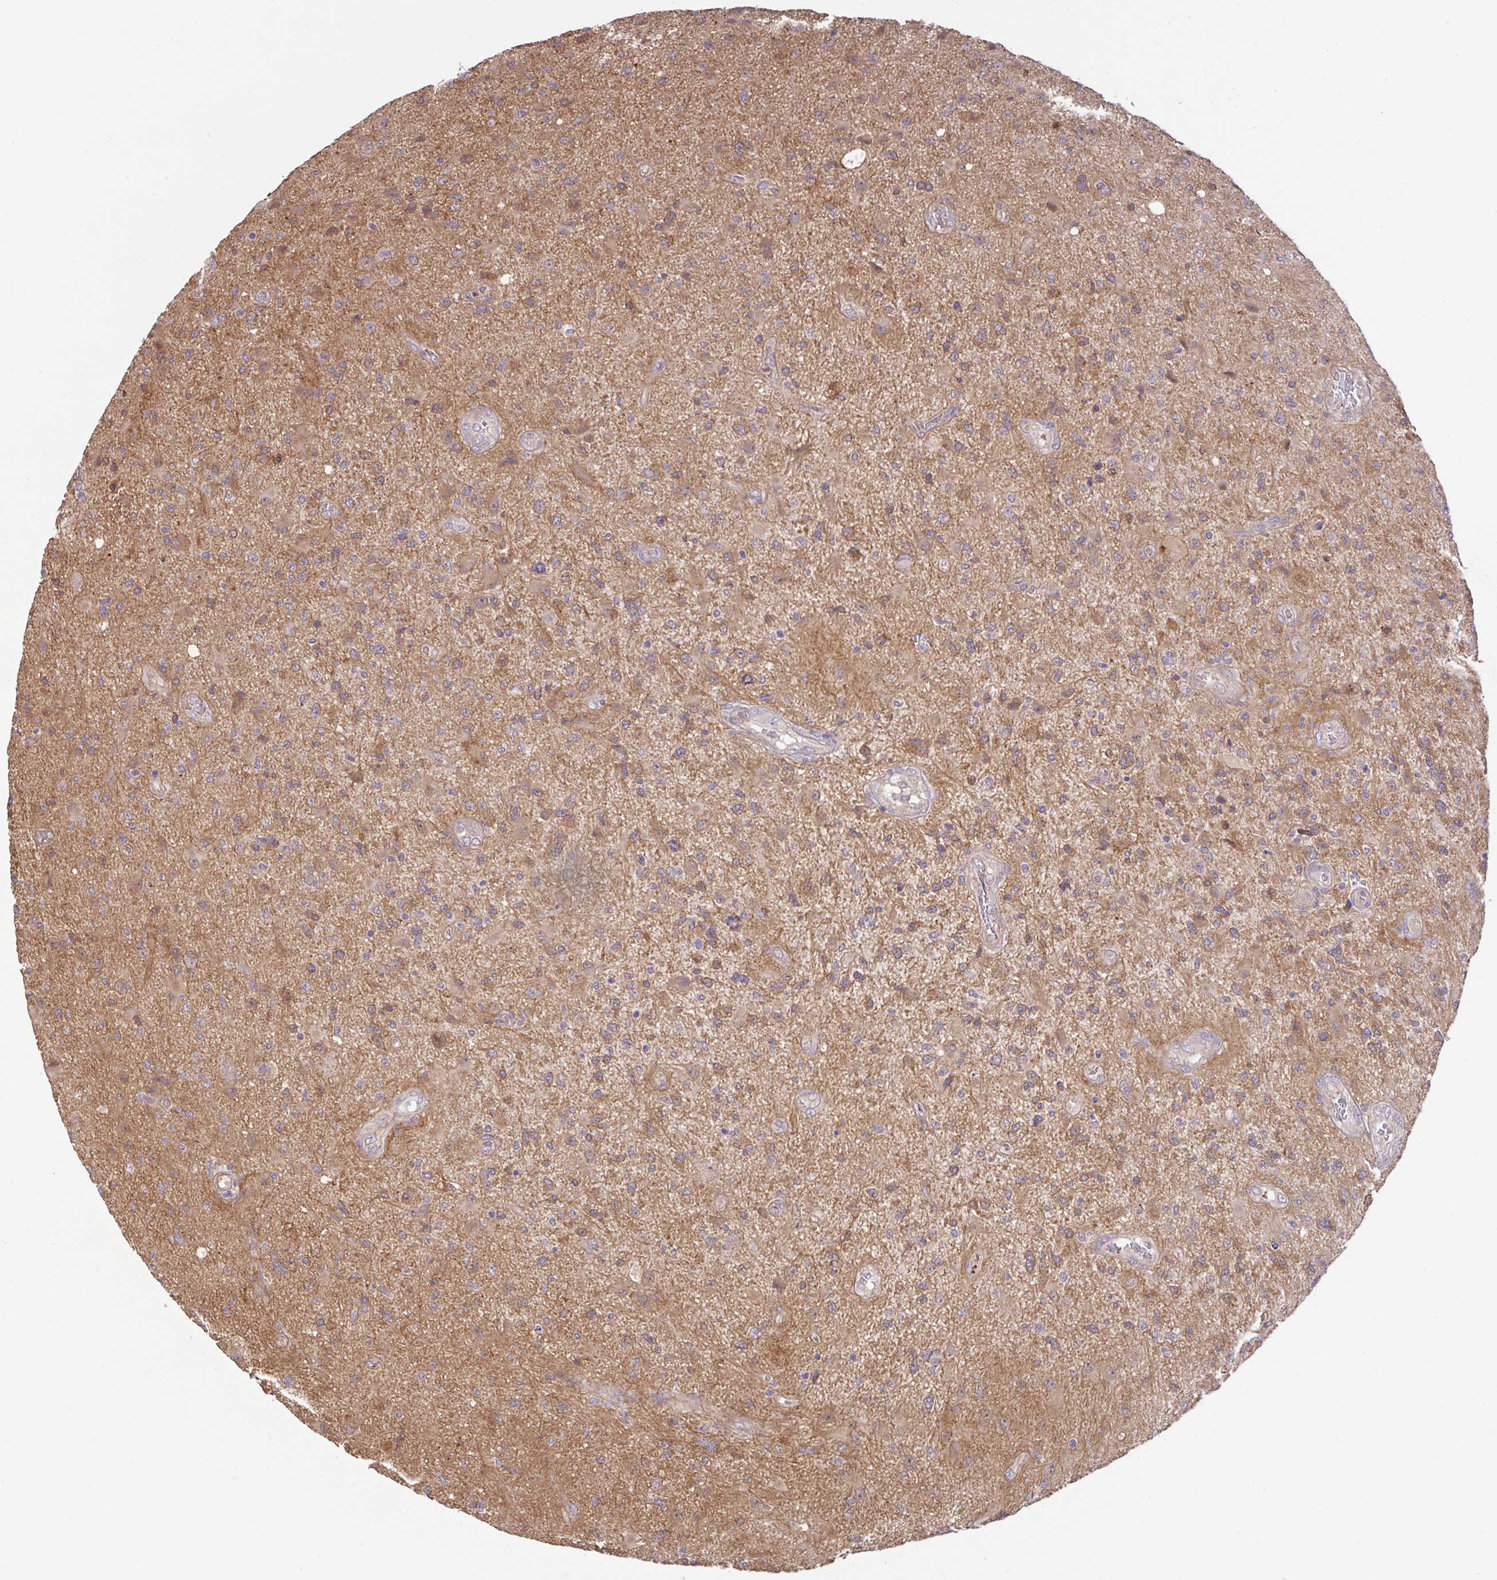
{"staining": {"intensity": "moderate", "quantity": ">75%", "location": "cytoplasmic/membranous"}, "tissue": "glioma", "cell_type": "Tumor cells", "image_type": "cancer", "snomed": [{"axis": "morphology", "description": "Glioma, malignant, High grade"}, {"axis": "topography", "description": "Brain"}], "caption": "This is a photomicrograph of IHC staining of malignant glioma (high-grade), which shows moderate expression in the cytoplasmic/membranous of tumor cells.", "gene": "DLEU7", "patient": {"sex": "male", "age": 67}}